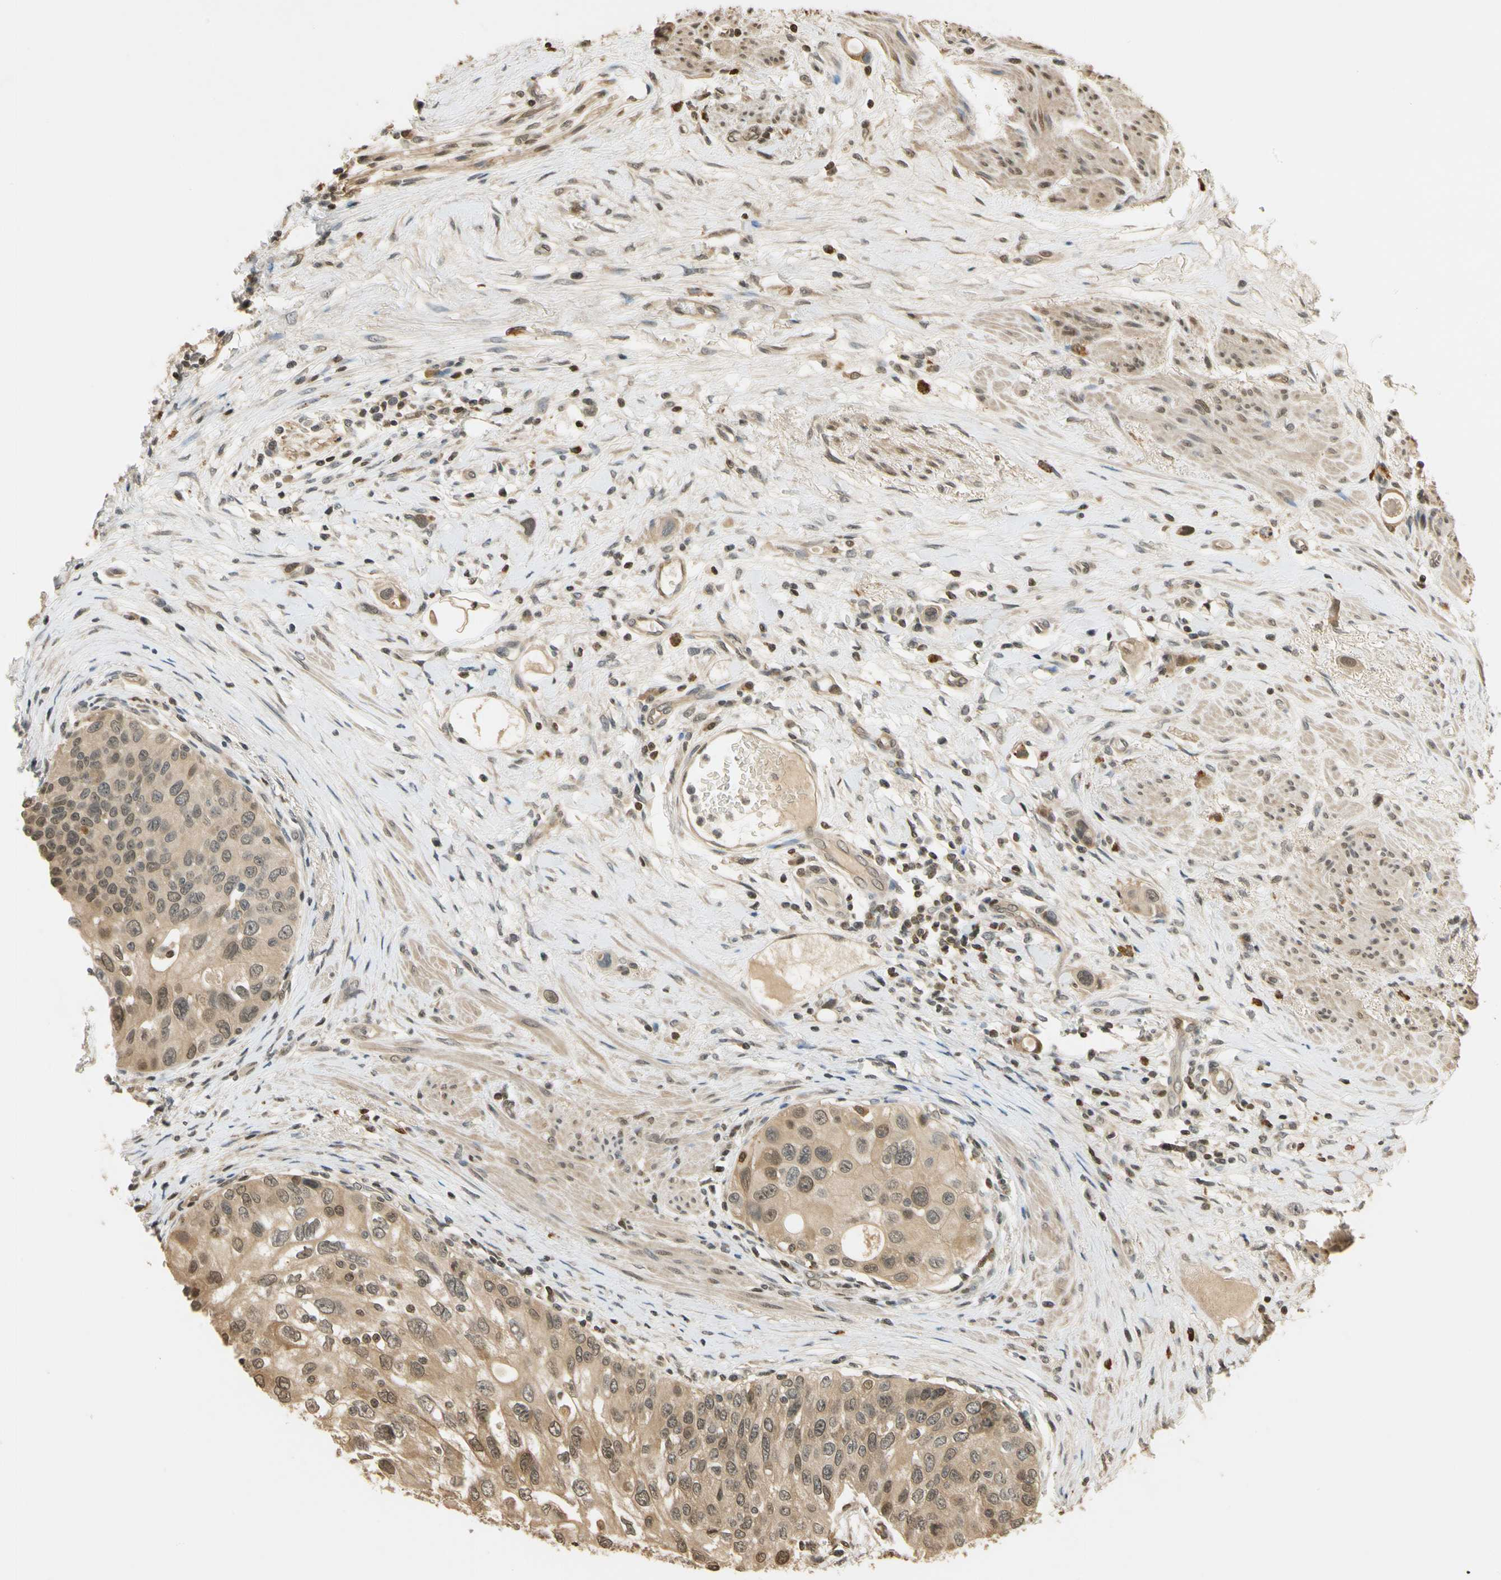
{"staining": {"intensity": "moderate", "quantity": ">75%", "location": "cytoplasmic/membranous,nuclear"}, "tissue": "urothelial cancer", "cell_type": "Tumor cells", "image_type": "cancer", "snomed": [{"axis": "morphology", "description": "Urothelial carcinoma, High grade"}, {"axis": "topography", "description": "Urinary bladder"}], "caption": "Protein staining by immunohistochemistry displays moderate cytoplasmic/membranous and nuclear staining in approximately >75% of tumor cells in high-grade urothelial carcinoma. (DAB (3,3'-diaminobenzidine) = brown stain, brightfield microscopy at high magnification).", "gene": "SOD1", "patient": {"sex": "female", "age": 56}}